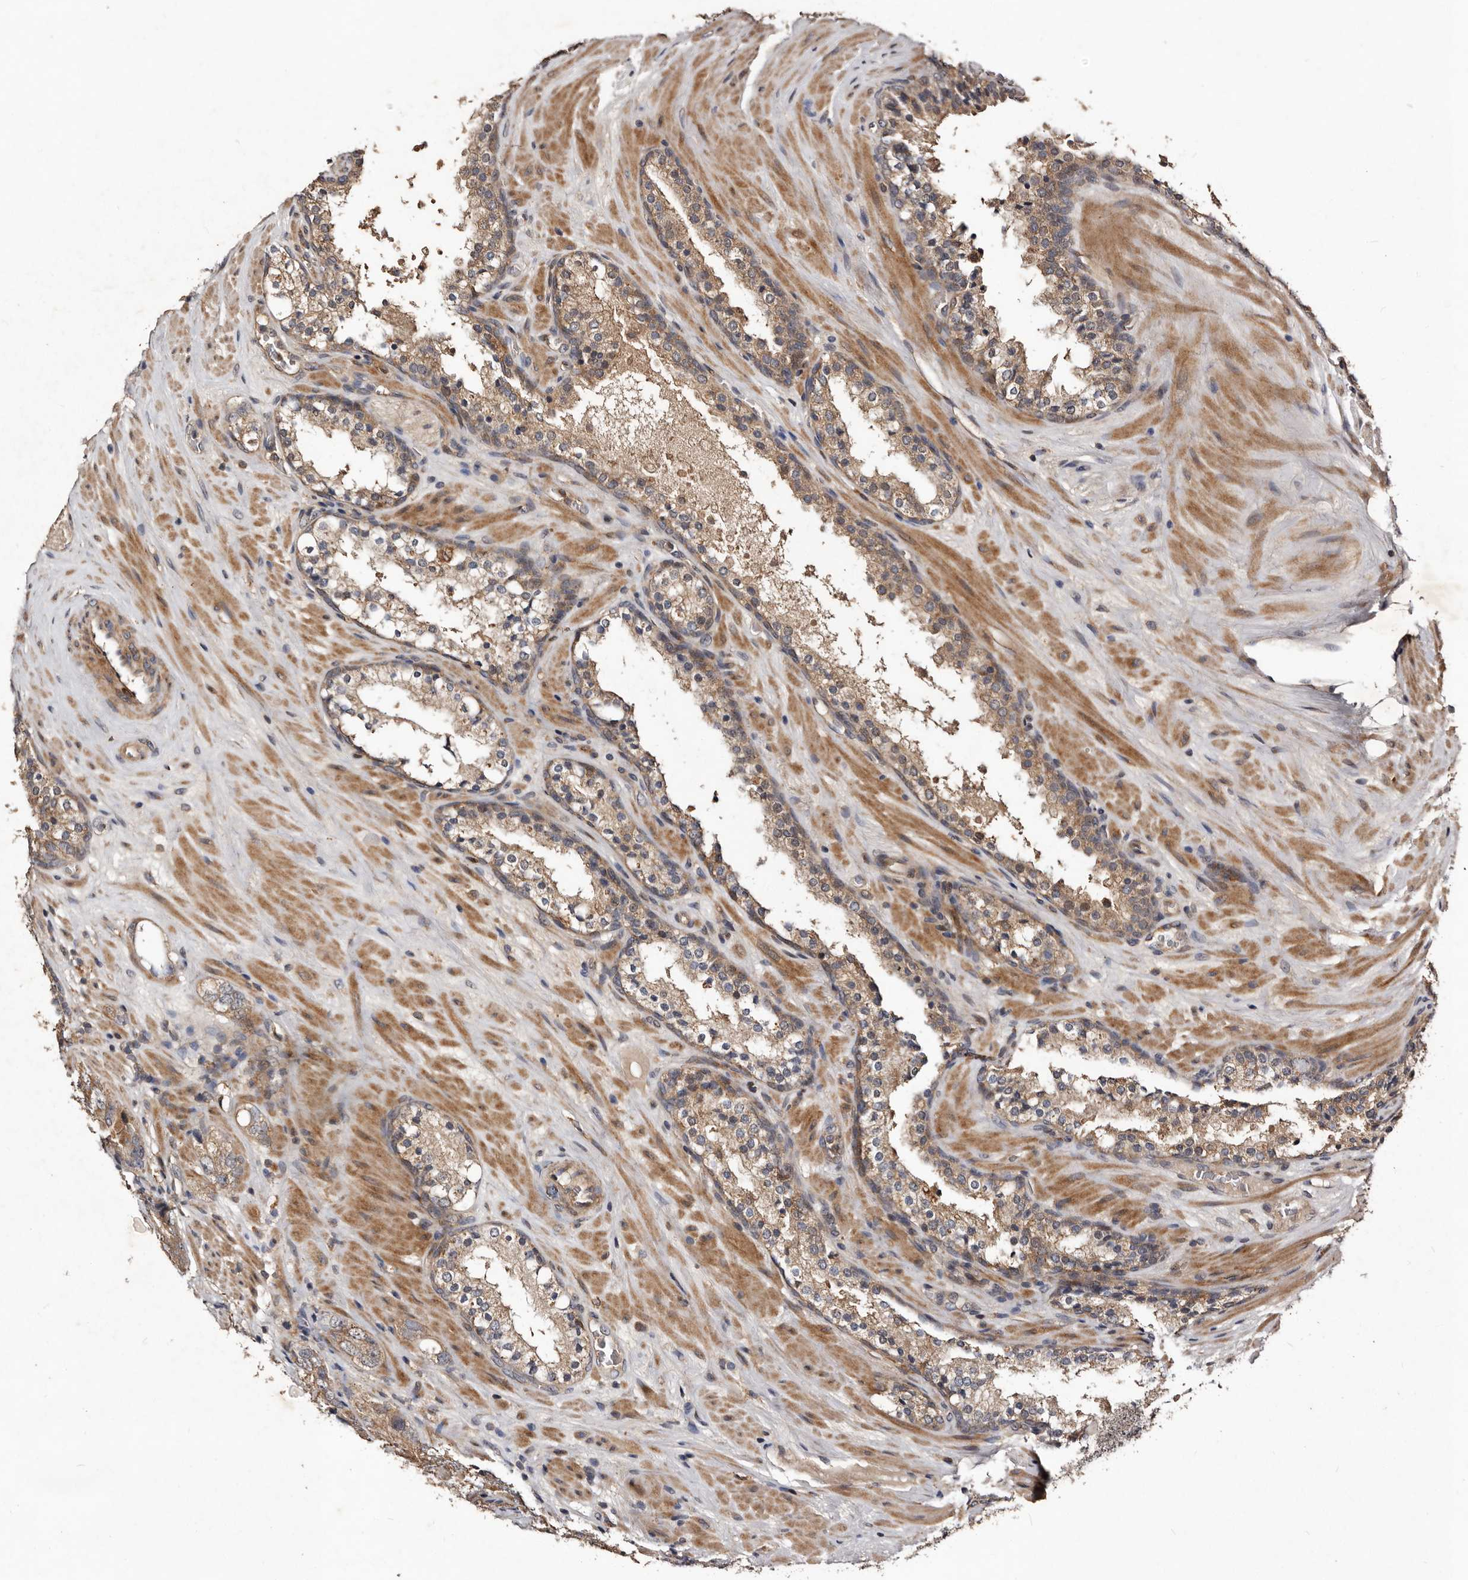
{"staining": {"intensity": "weak", "quantity": ">75%", "location": "cytoplasmic/membranous"}, "tissue": "prostate cancer", "cell_type": "Tumor cells", "image_type": "cancer", "snomed": [{"axis": "morphology", "description": "Adenocarcinoma, High grade"}, {"axis": "topography", "description": "Prostate"}], "caption": "Prostate cancer stained with immunohistochemistry reveals weak cytoplasmic/membranous expression in approximately >75% of tumor cells.", "gene": "MKRN3", "patient": {"sex": "male", "age": 56}}